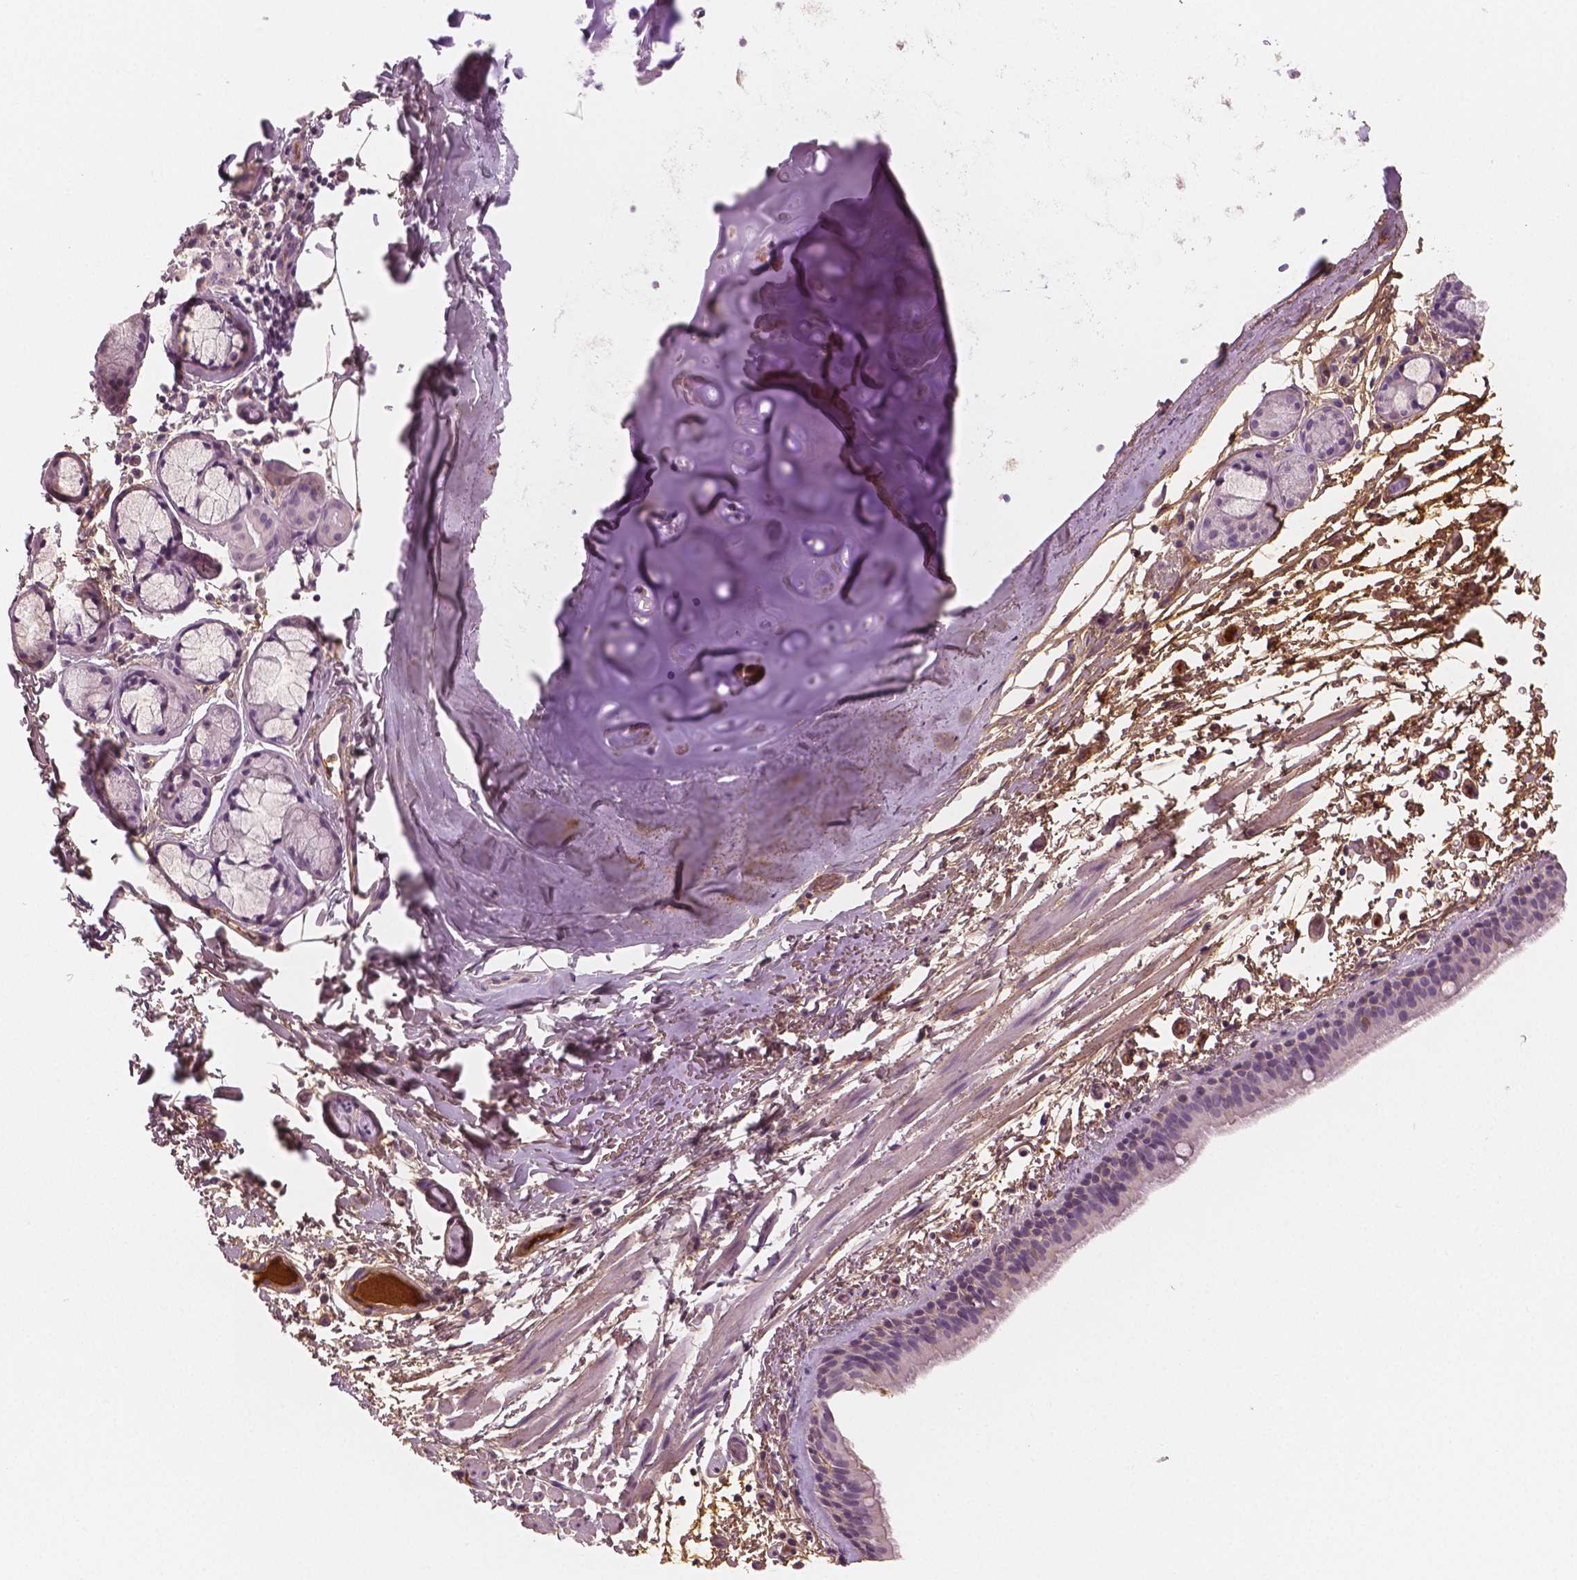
{"staining": {"intensity": "negative", "quantity": "none", "location": "none"}, "tissue": "bronchus", "cell_type": "Respiratory epithelial cells", "image_type": "normal", "snomed": [{"axis": "morphology", "description": "Normal tissue, NOS"}, {"axis": "topography", "description": "Bronchus"}], "caption": "IHC histopathology image of normal bronchus: human bronchus stained with DAB (3,3'-diaminobenzidine) displays no significant protein expression in respiratory epithelial cells. (DAB (3,3'-diaminobenzidine) immunohistochemistry, high magnification).", "gene": "APOA4", "patient": {"sex": "female", "age": 61}}